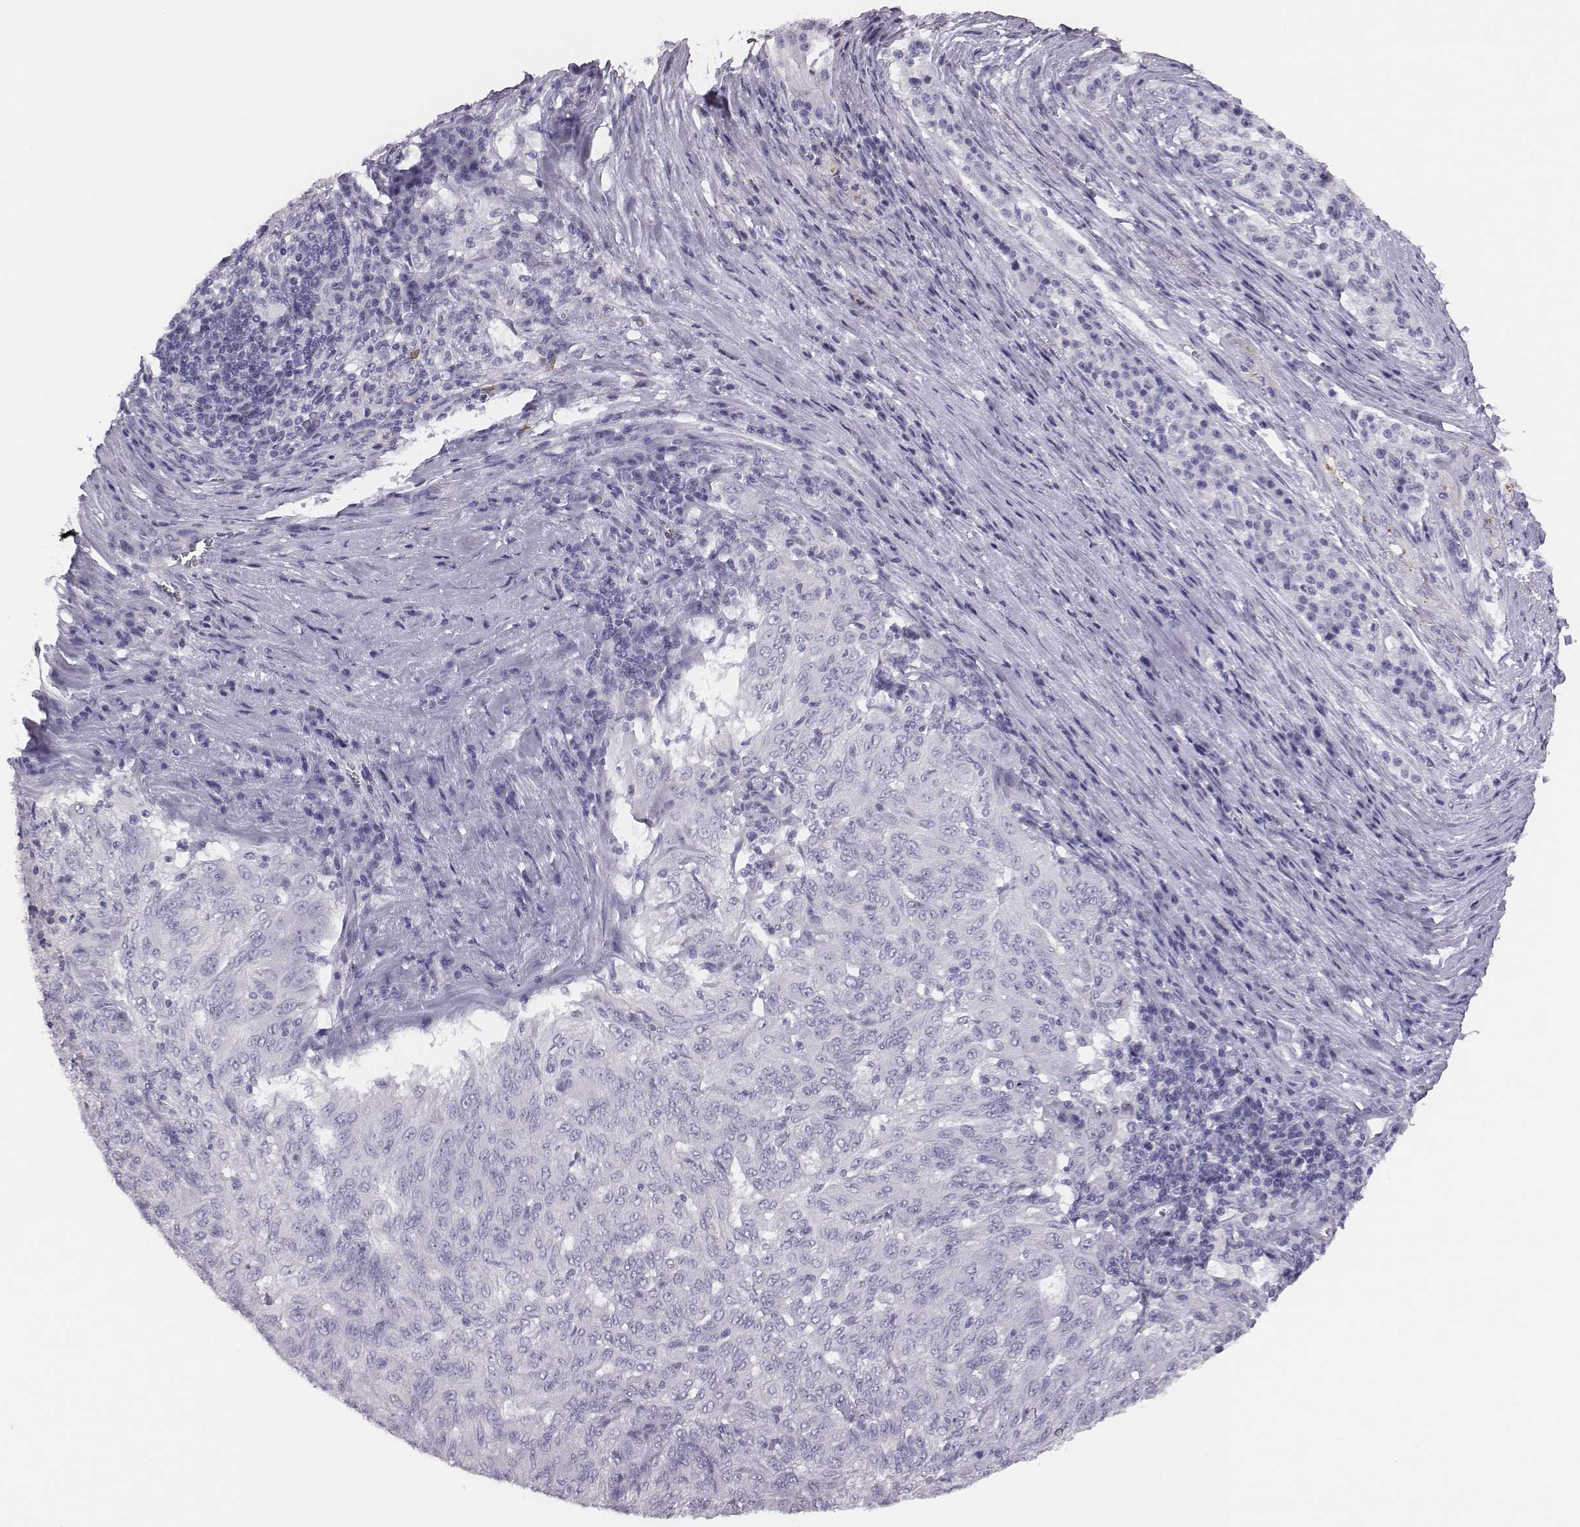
{"staining": {"intensity": "negative", "quantity": "none", "location": "none"}, "tissue": "pancreatic cancer", "cell_type": "Tumor cells", "image_type": "cancer", "snomed": [{"axis": "morphology", "description": "Adenocarcinoma, NOS"}, {"axis": "topography", "description": "Pancreas"}], "caption": "IHC micrograph of neoplastic tissue: human adenocarcinoma (pancreatic) stained with DAB exhibits no significant protein positivity in tumor cells. The staining is performed using DAB (3,3'-diaminobenzidine) brown chromogen with nuclei counter-stained in using hematoxylin.", "gene": "ACOD1", "patient": {"sex": "male", "age": 63}}